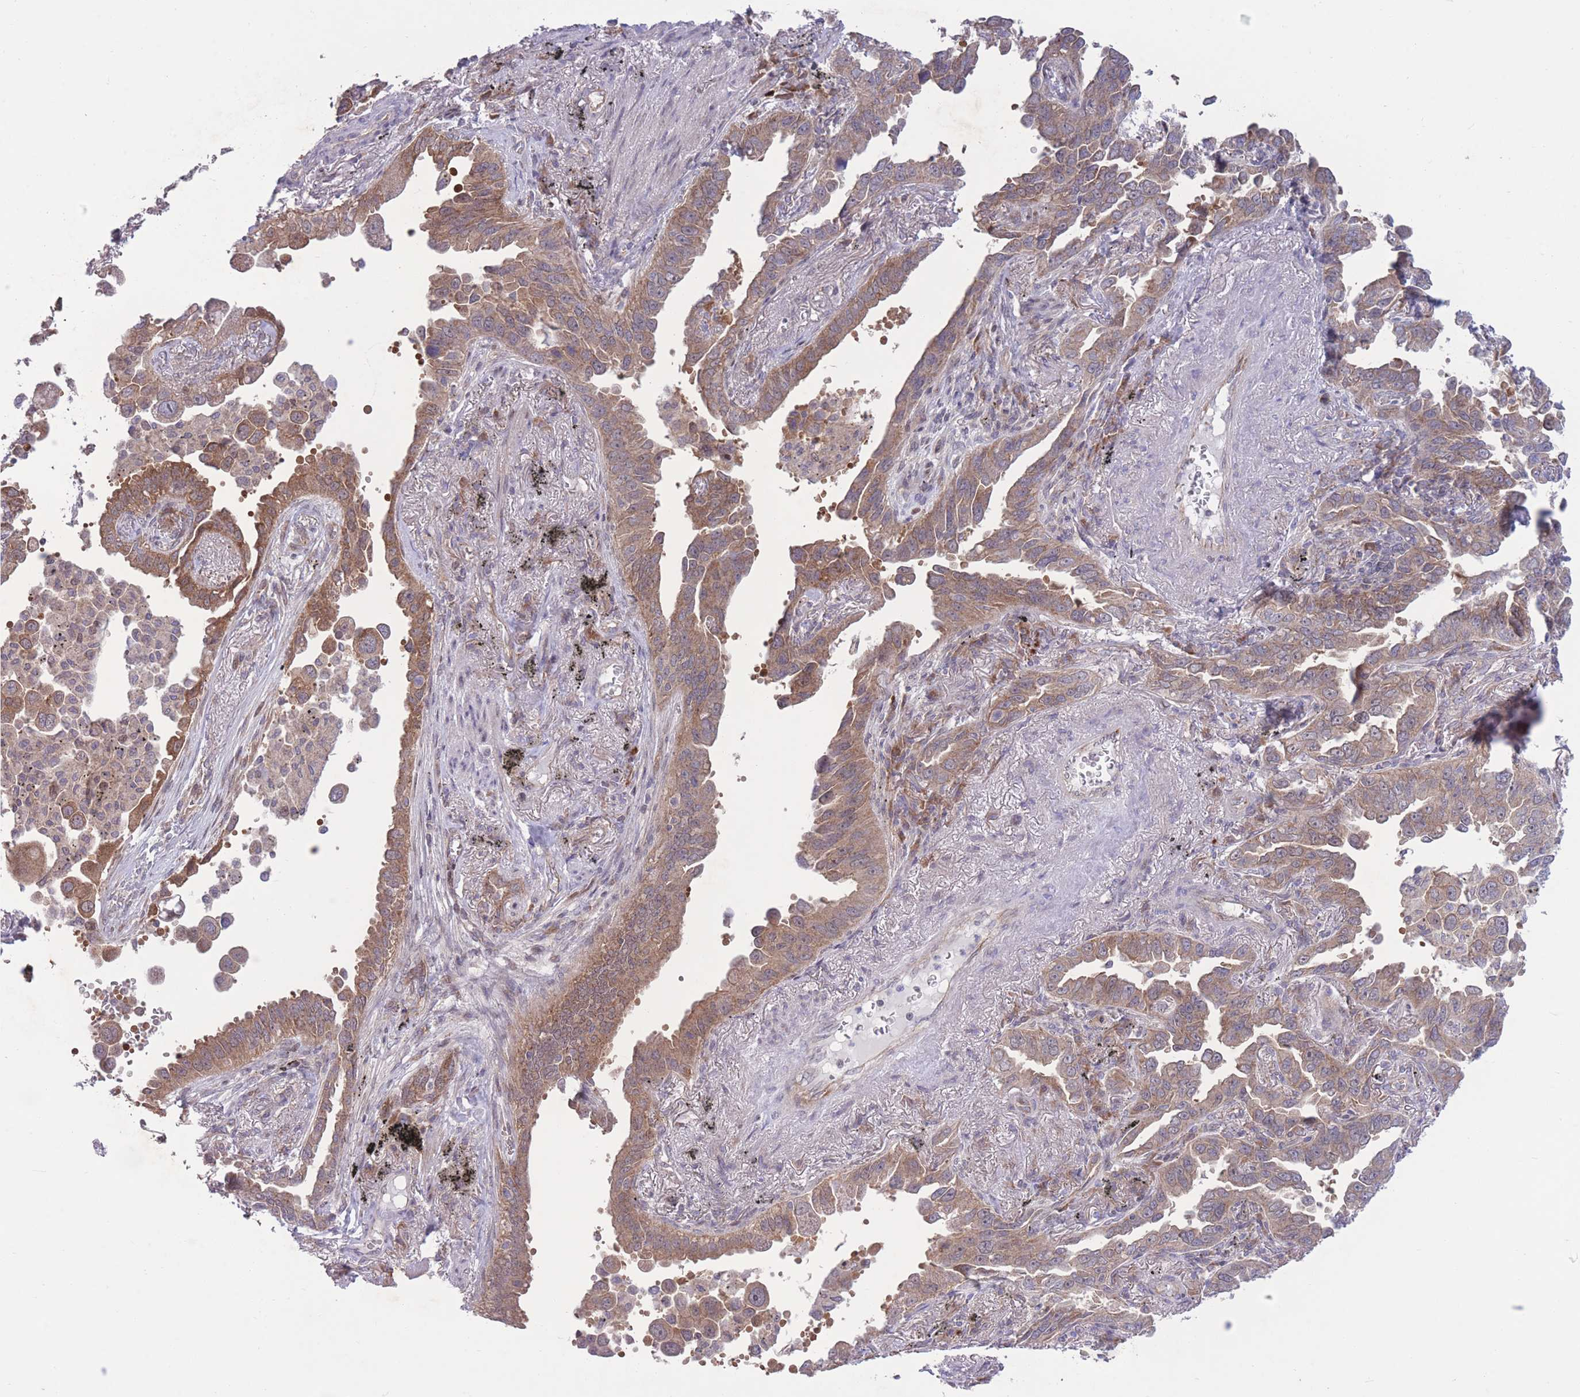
{"staining": {"intensity": "moderate", "quantity": "25%-75%", "location": "cytoplasmic/membranous"}, "tissue": "lung cancer", "cell_type": "Tumor cells", "image_type": "cancer", "snomed": [{"axis": "morphology", "description": "Adenocarcinoma, NOS"}, {"axis": "topography", "description": "Lung"}], "caption": "High-magnification brightfield microscopy of lung cancer (adenocarcinoma) stained with DAB (3,3'-diaminobenzidine) (brown) and counterstained with hematoxylin (blue). tumor cells exhibit moderate cytoplasmic/membranous positivity is appreciated in approximately25%-75% of cells. Ihc stains the protein in brown and the nuclei are stained blue.", "gene": "RIC8A", "patient": {"sex": "male", "age": 67}}